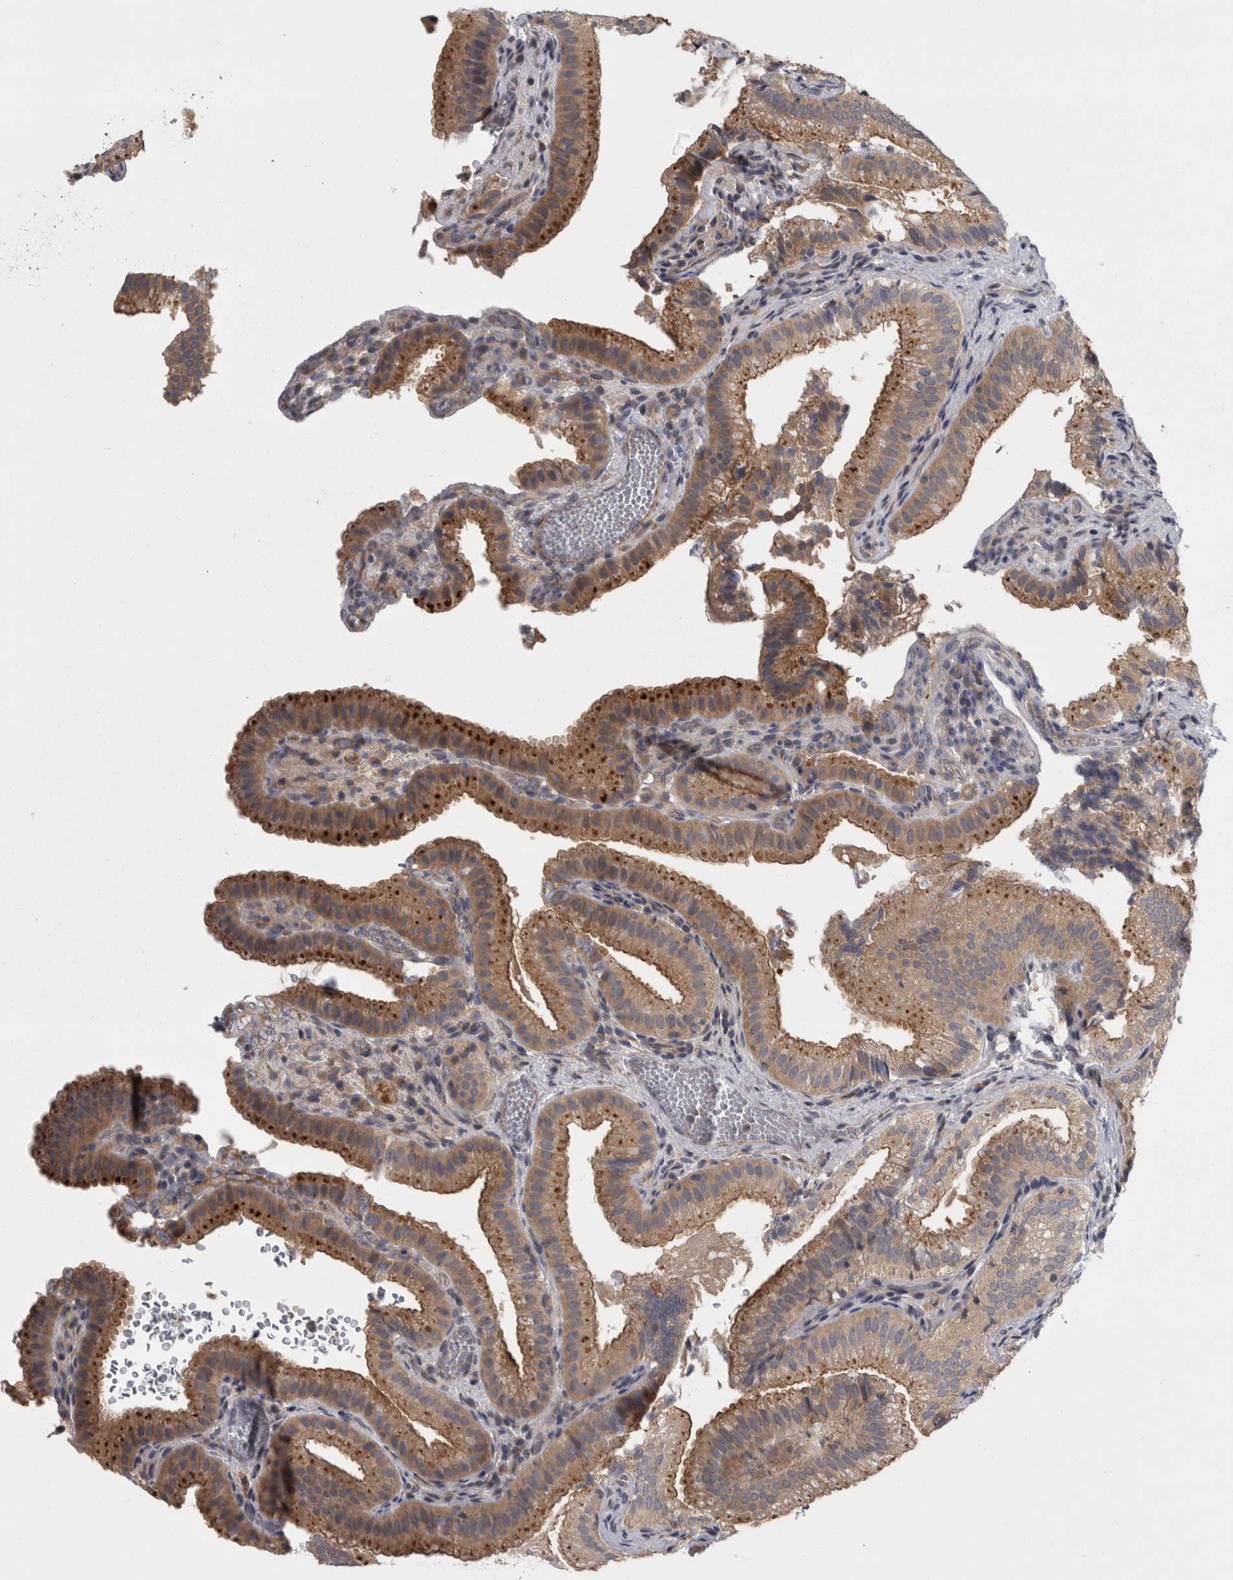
{"staining": {"intensity": "moderate", "quantity": ">75%", "location": "cytoplasmic/membranous"}, "tissue": "gallbladder", "cell_type": "Glandular cells", "image_type": "normal", "snomed": [{"axis": "morphology", "description": "Normal tissue, NOS"}, {"axis": "topography", "description": "Gallbladder"}], "caption": "This photomicrograph exhibits immunohistochemistry (IHC) staining of unremarkable gallbladder, with medium moderate cytoplasmic/membranous expression in approximately >75% of glandular cells.", "gene": "PRKCI", "patient": {"sex": "female", "age": 30}}